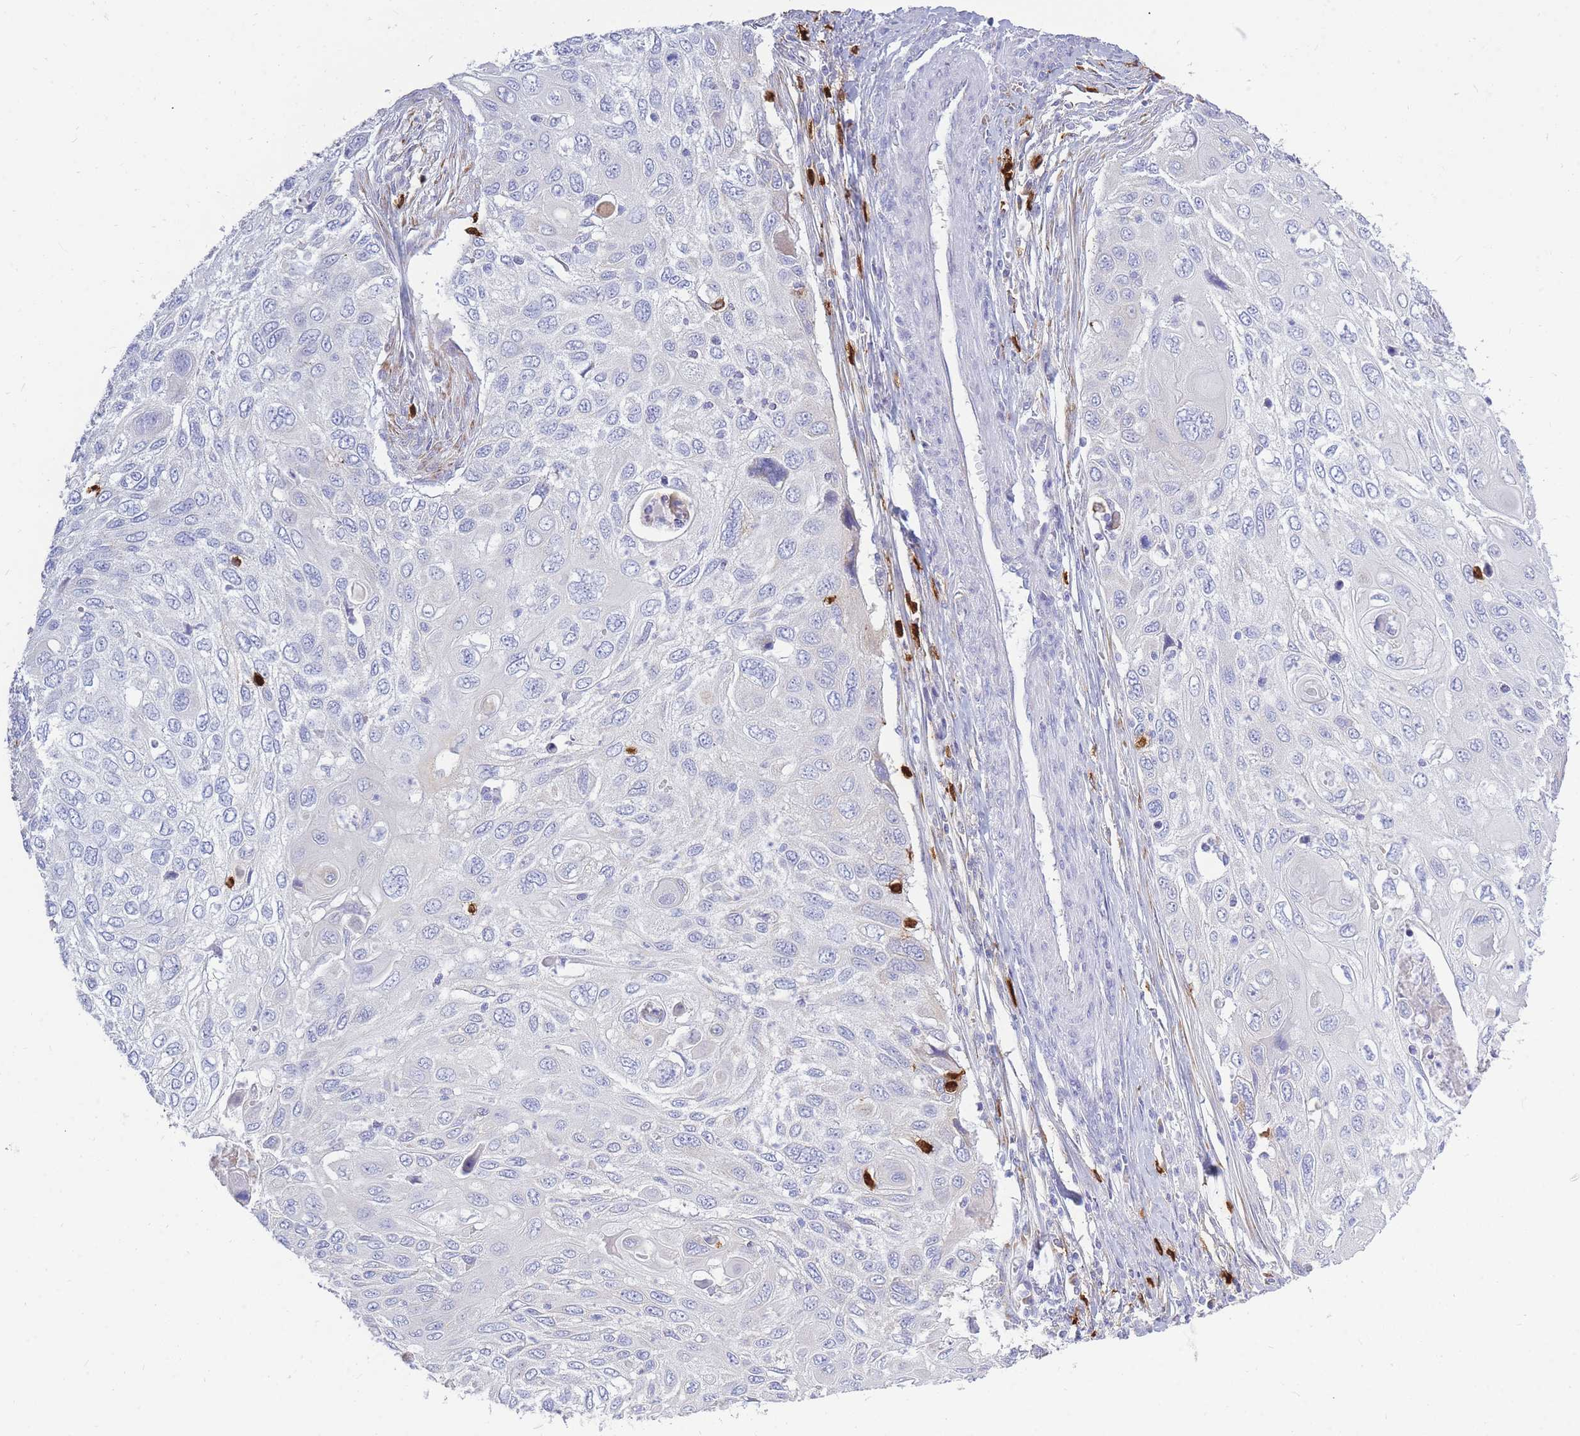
{"staining": {"intensity": "negative", "quantity": "none", "location": "none"}, "tissue": "cervical cancer", "cell_type": "Tumor cells", "image_type": "cancer", "snomed": [{"axis": "morphology", "description": "Squamous cell carcinoma, NOS"}, {"axis": "topography", "description": "Cervix"}], "caption": "An image of human cervical squamous cell carcinoma is negative for staining in tumor cells.", "gene": "TPSD1", "patient": {"sex": "female", "age": 70}}